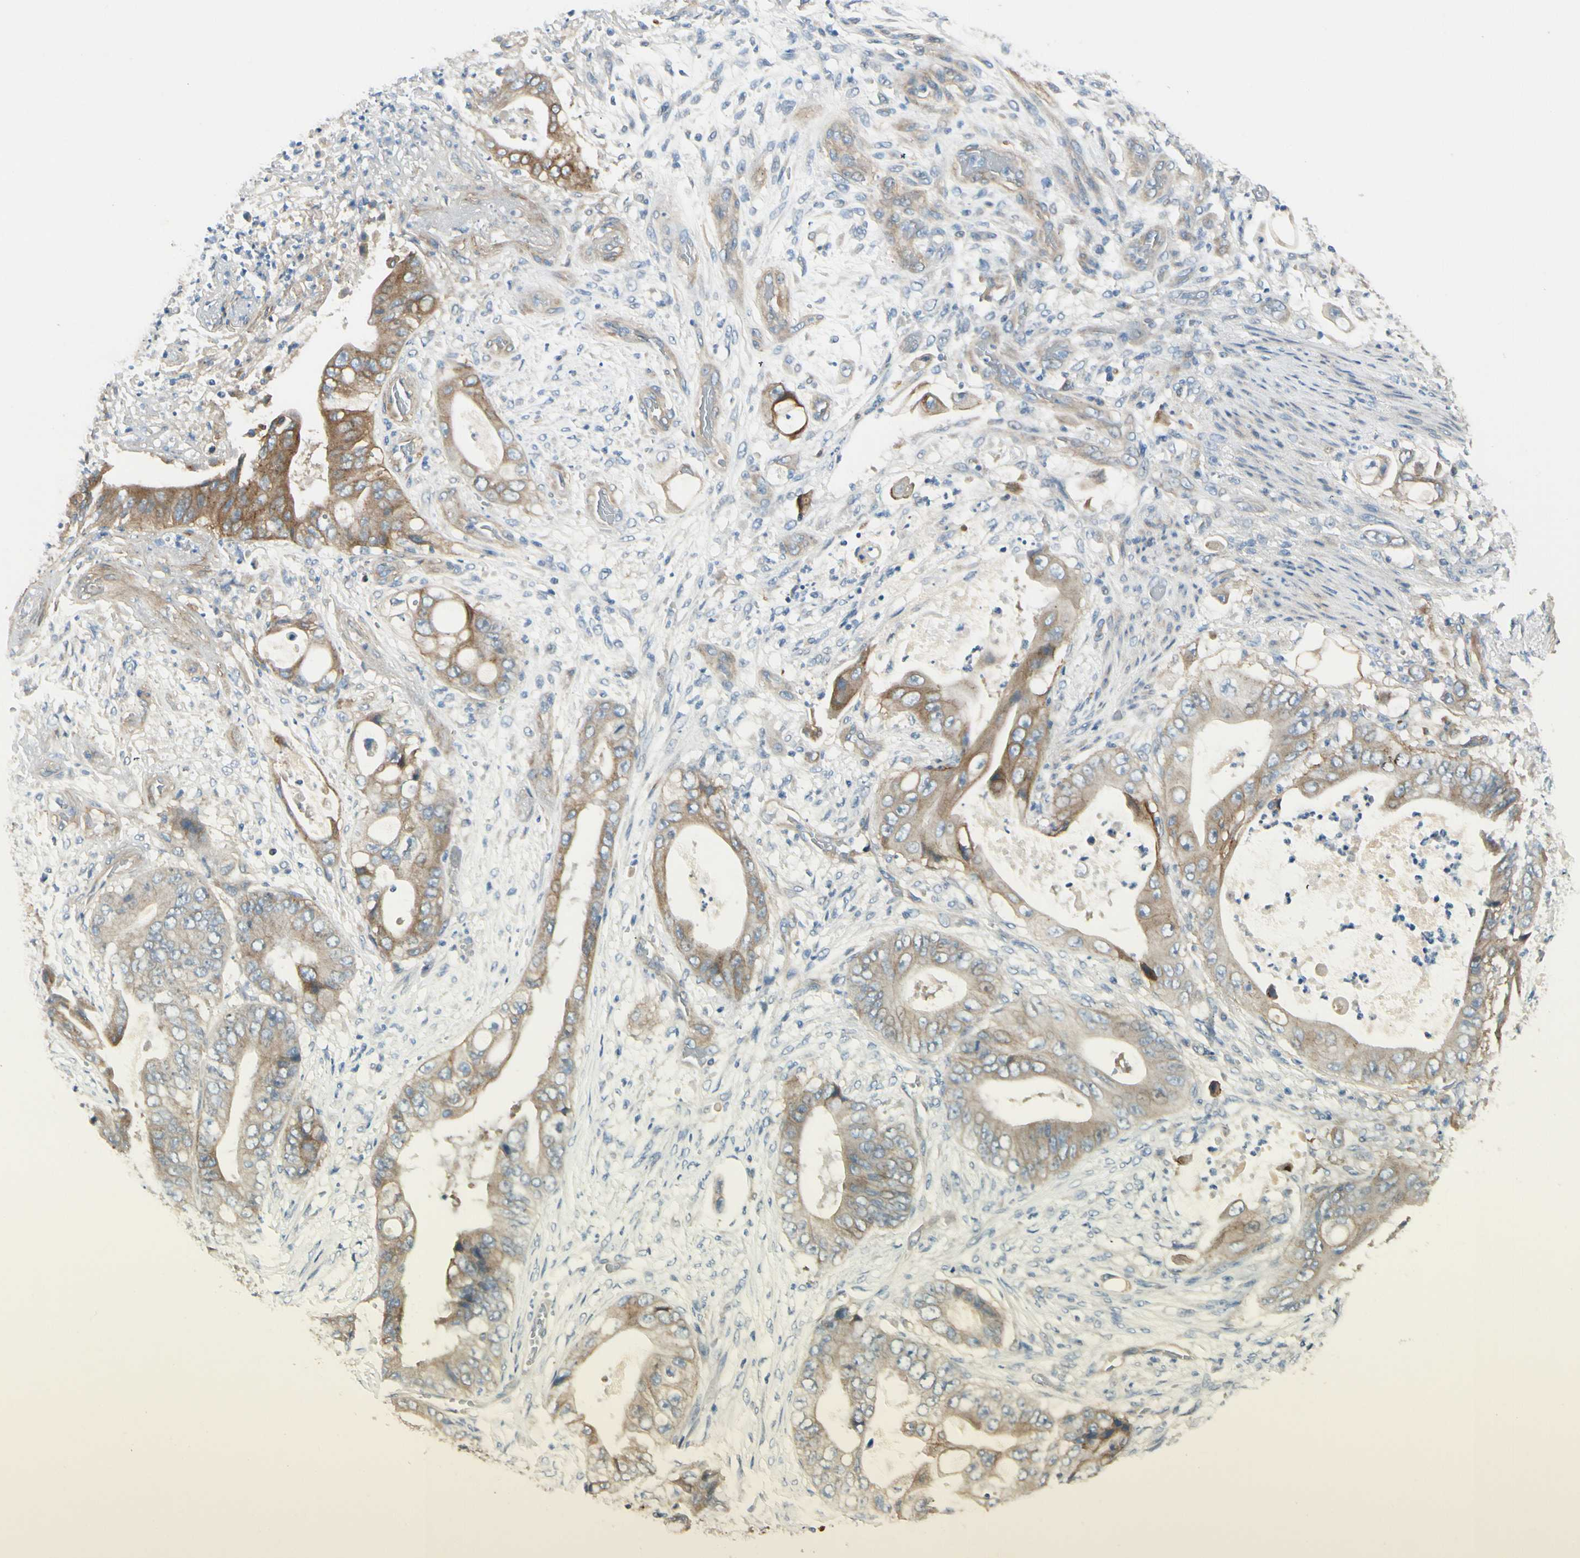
{"staining": {"intensity": "moderate", "quantity": ">75%", "location": "cytoplasmic/membranous"}, "tissue": "stomach cancer", "cell_type": "Tumor cells", "image_type": "cancer", "snomed": [{"axis": "morphology", "description": "Adenocarcinoma, NOS"}, {"axis": "topography", "description": "Stomach"}], "caption": "DAB immunohistochemical staining of human stomach cancer demonstrates moderate cytoplasmic/membranous protein expression in approximately >75% of tumor cells.", "gene": "ITGA3", "patient": {"sex": "female", "age": 73}}